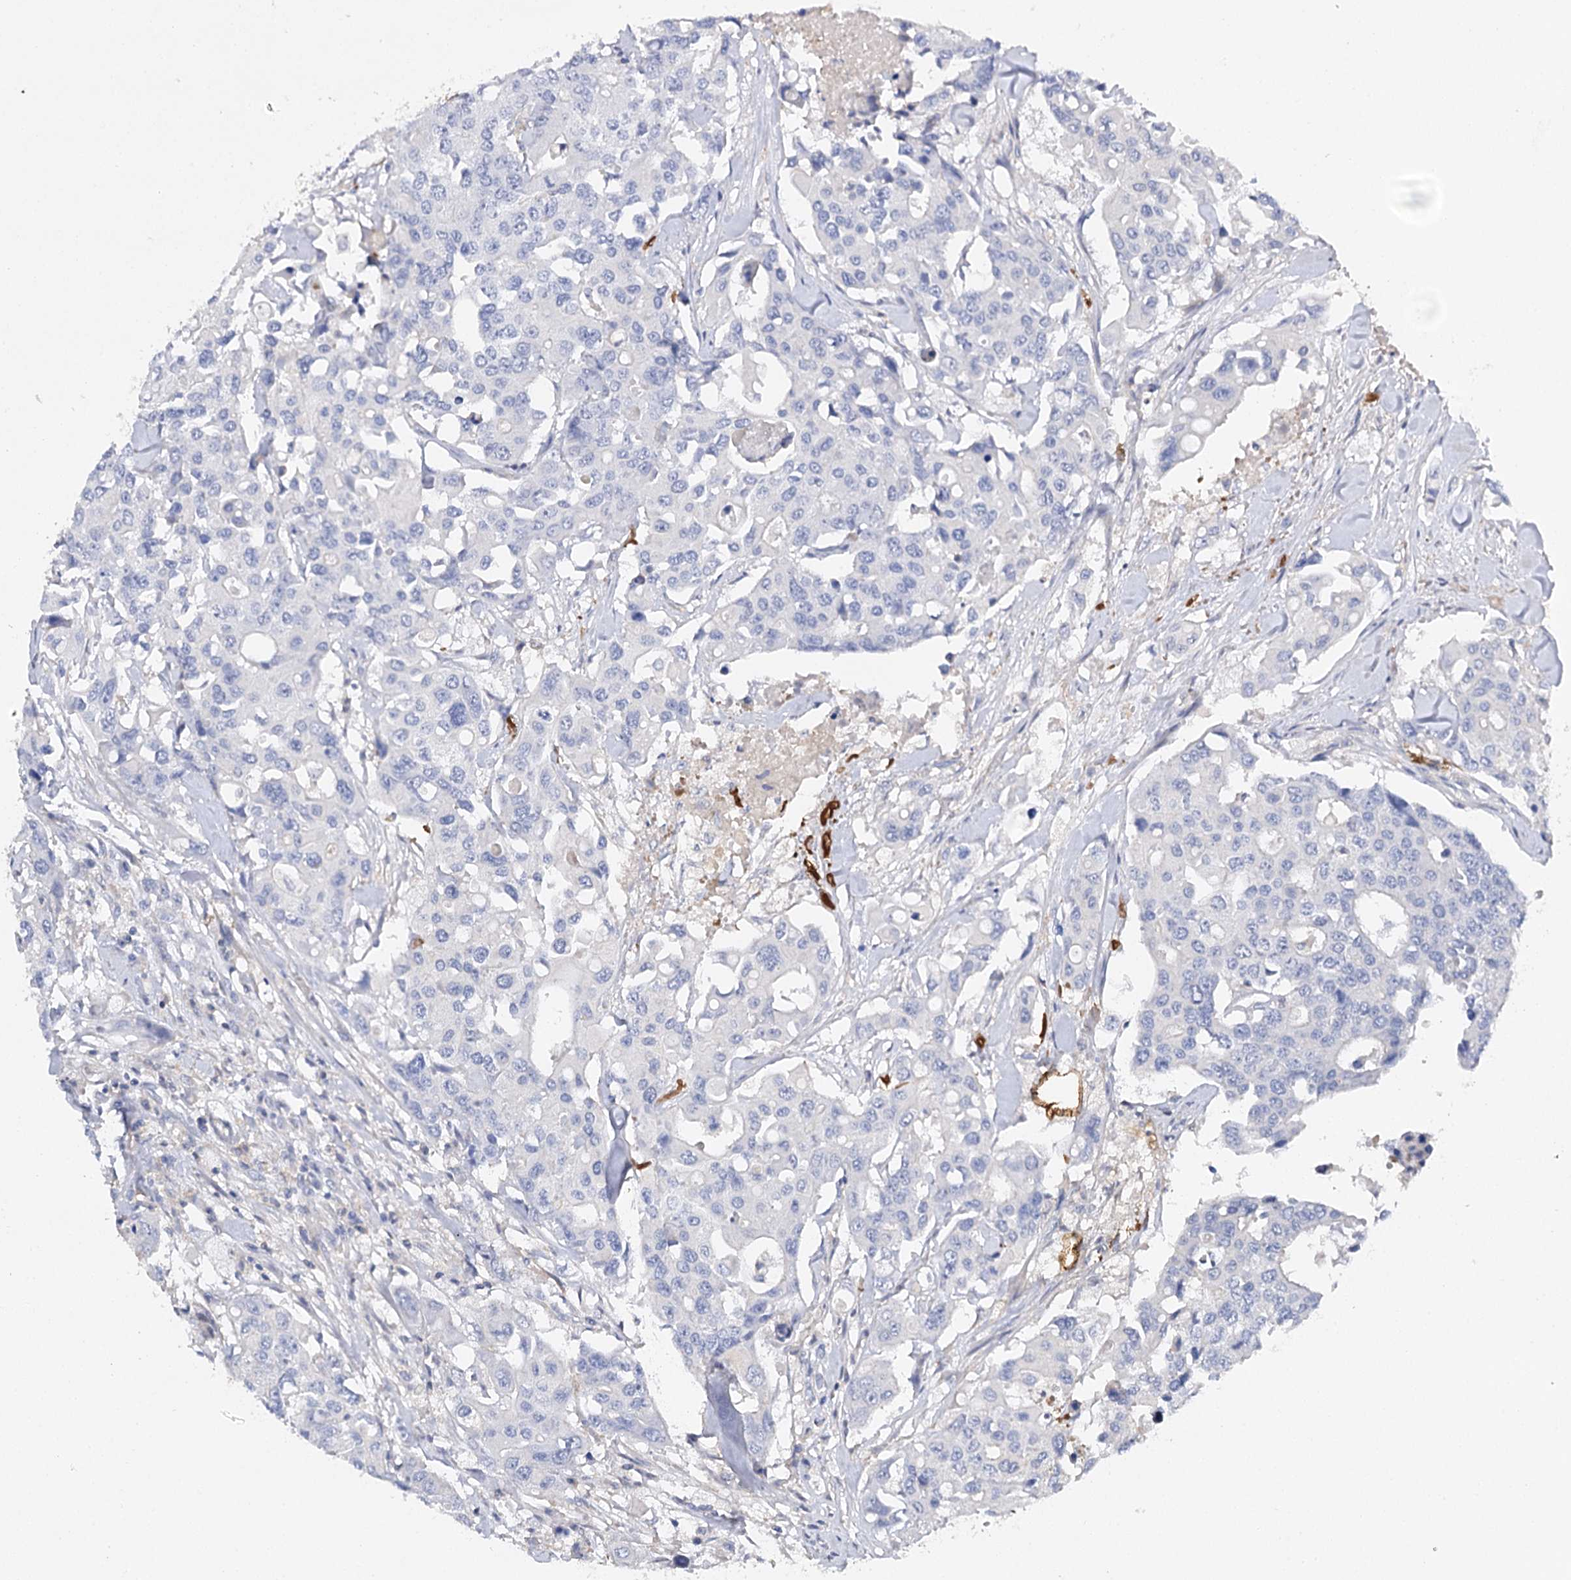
{"staining": {"intensity": "negative", "quantity": "none", "location": "none"}, "tissue": "colorectal cancer", "cell_type": "Tumor cells", "image_type": "cancer", "snomed": [{"axis": "morphology", "description": "Adenocarcinoma, NOS"}, {"axis": "topography", "description": "Colon"}], "caption": "A high-resolution image shows immunohistochemistry (IHC) staining of colorectal cancer, which displays no significant expression in tumor cells. Nuclei are stained in blue.", "gene": "EPYC", "patient": {"sex": "male", "age": 77}}